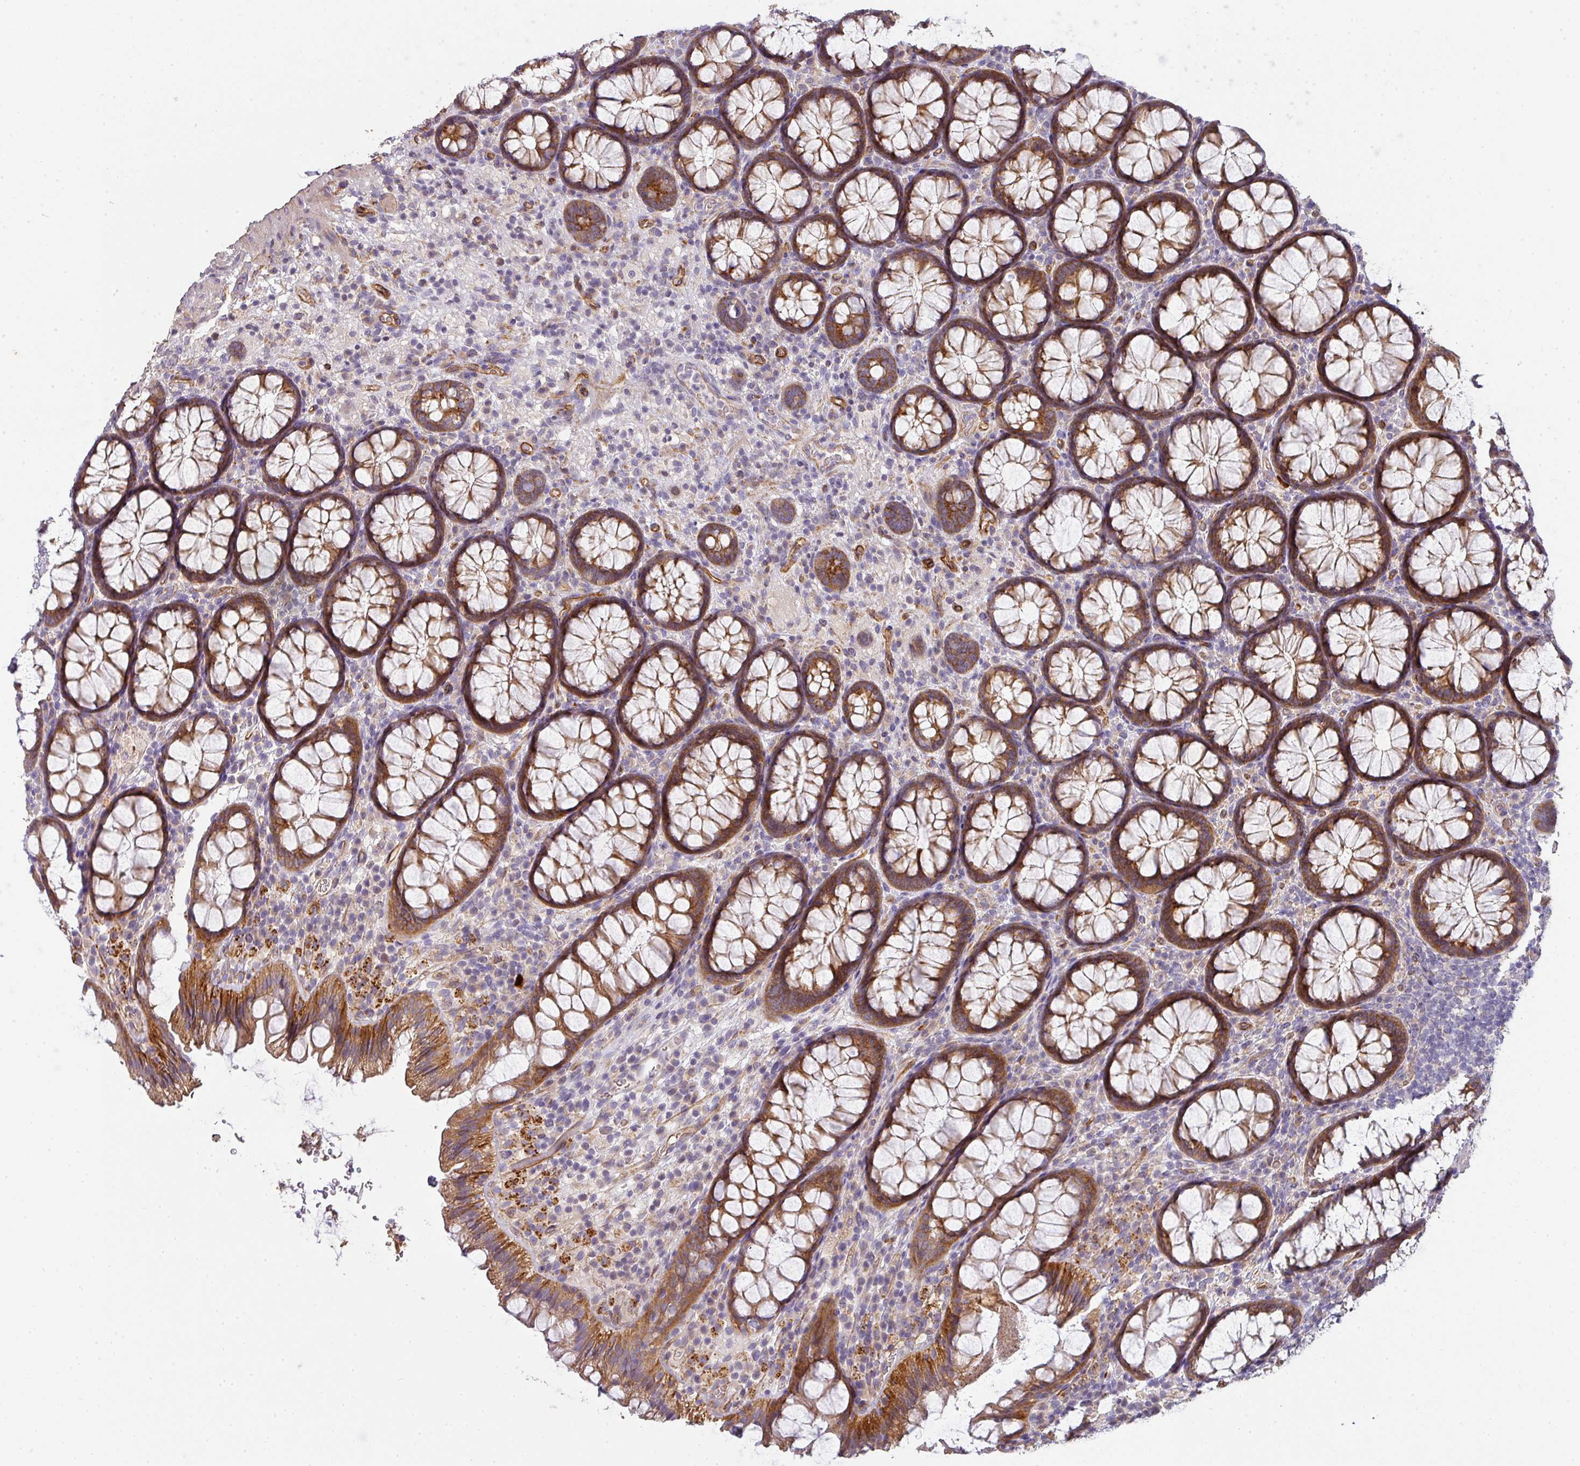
{"staining": {"intensity": "strong", "quantity": ">75%", "location": "cytoplasmic/membranous"}, "tissue": "rectum", "cell_type": "Glandular cells", "image_type": "normal", "snomed": [{"axis": "morphology", "description": "Normal tissue, NOS"}, {"axis": "topography", "description": "Rectum"}], "caption": "Immunohistochemistry (IHC) of normal human rectum demonstrates high levels of strong cytoplasmic/membranous positivity in approximately >75% of glandular cells. The staining was performed using DAB (3,3'-diaminobenzidine) to visualize the protein expression in brown, while the nuclei were stained in blue with hematoxylin (Magnification: 20x).", "gene": "PCDH1", "patient": {"sex": "male", "age": 83}}